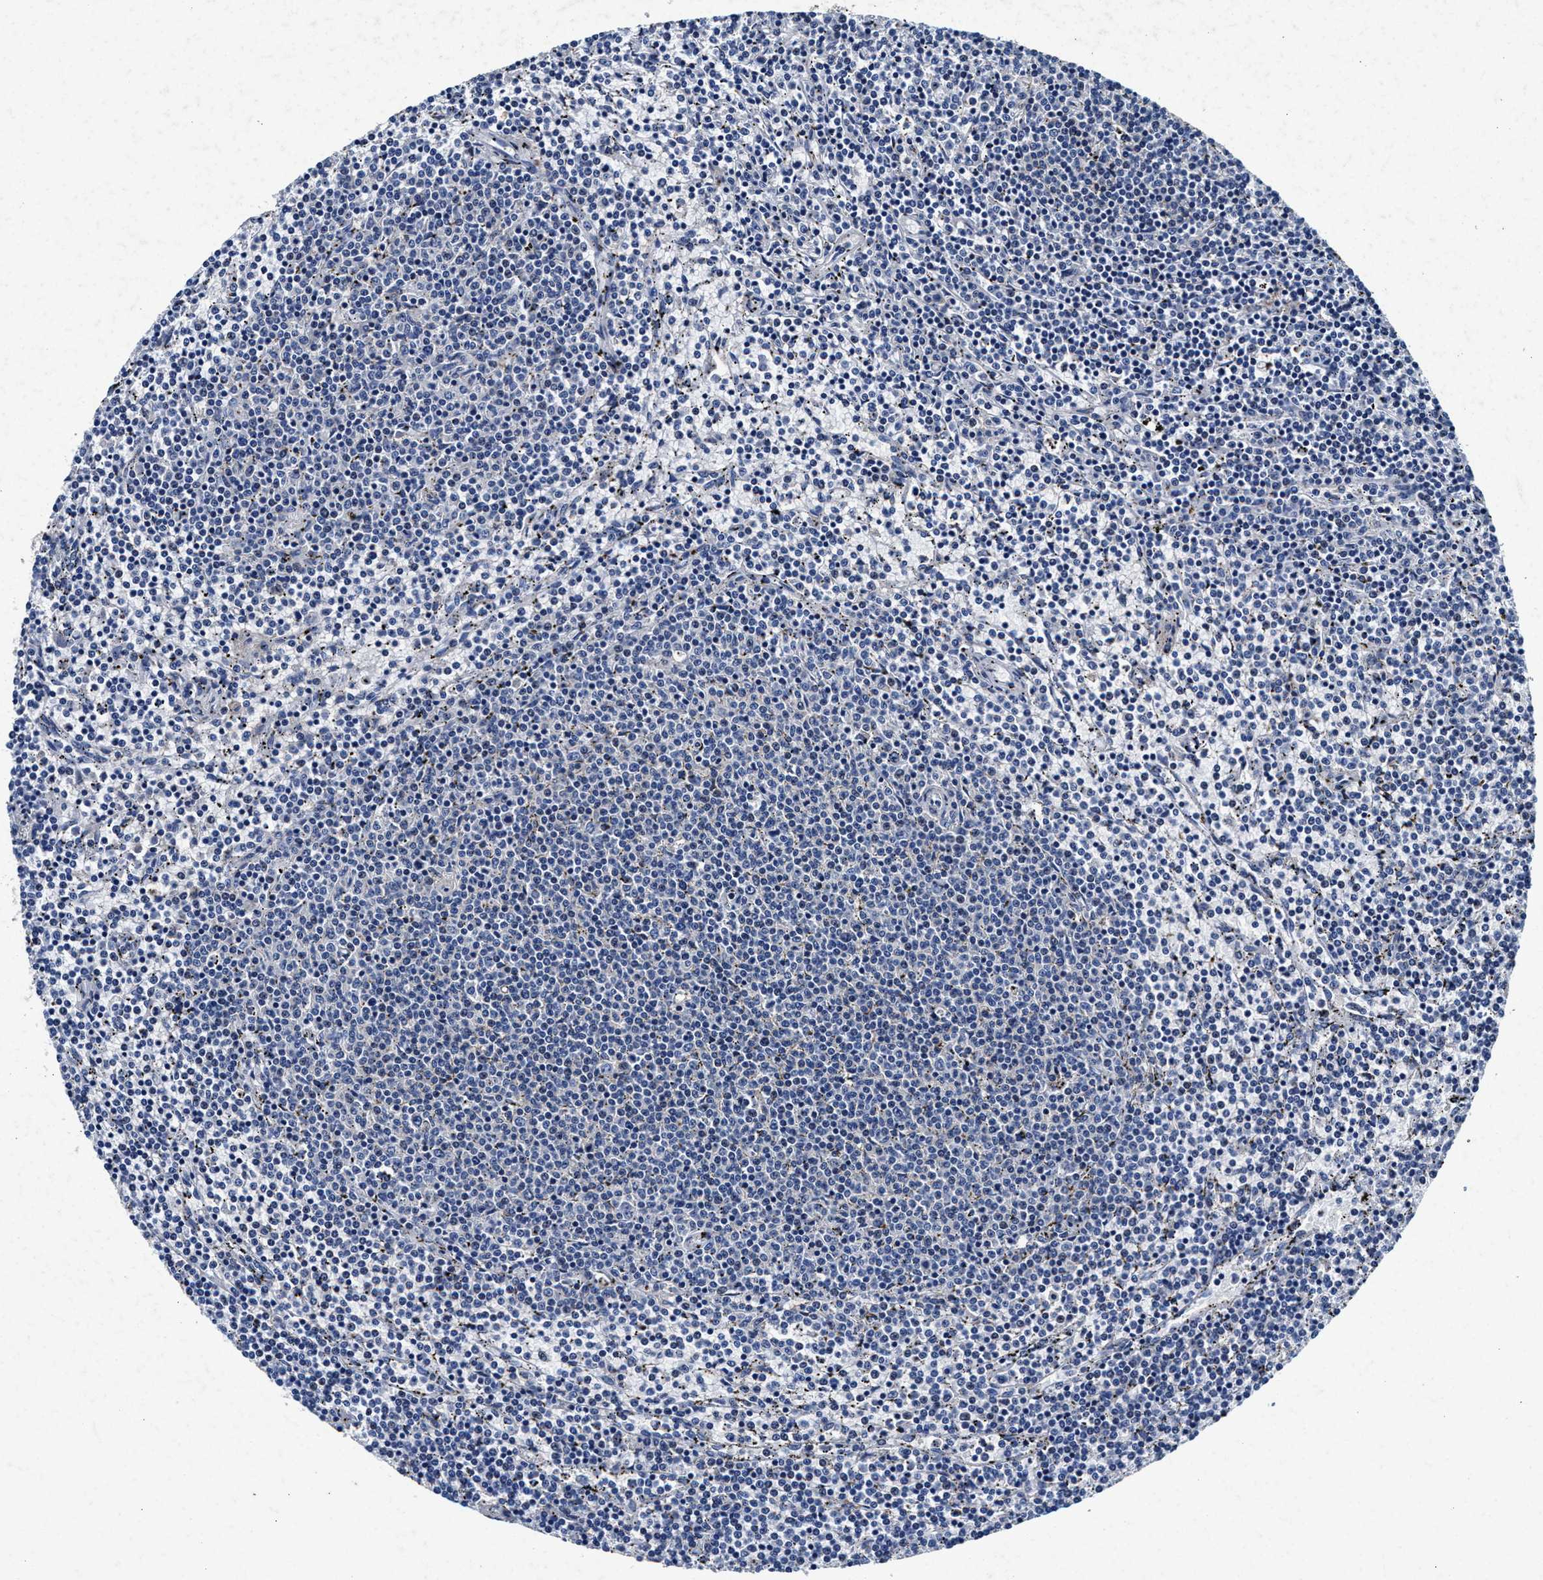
{"staining": {"intensity": "negative", "quantity": "none", "location": "none"}, "tissue": "lymphoma", "cell_type": "Tumor cells", "image_type": "cancer", "snomed": [{"axis": "morphology", "description": "Malignant lymphoma, non-Hodgkin's type, Low grade"}, {"axis": "topography", "description": "Spleen"}], "caption": "An immunohistochemistry (IHC) image of lymphoma is shown. There is no staining in tumor cells of lymphoma. (DAB (3,3'-diaminobenzidine) immunohistochemistry (IHC) with hematoxylin counter stain).", "gene": "SLC8A1", "patient": {"sex": "female", "age": 50}}